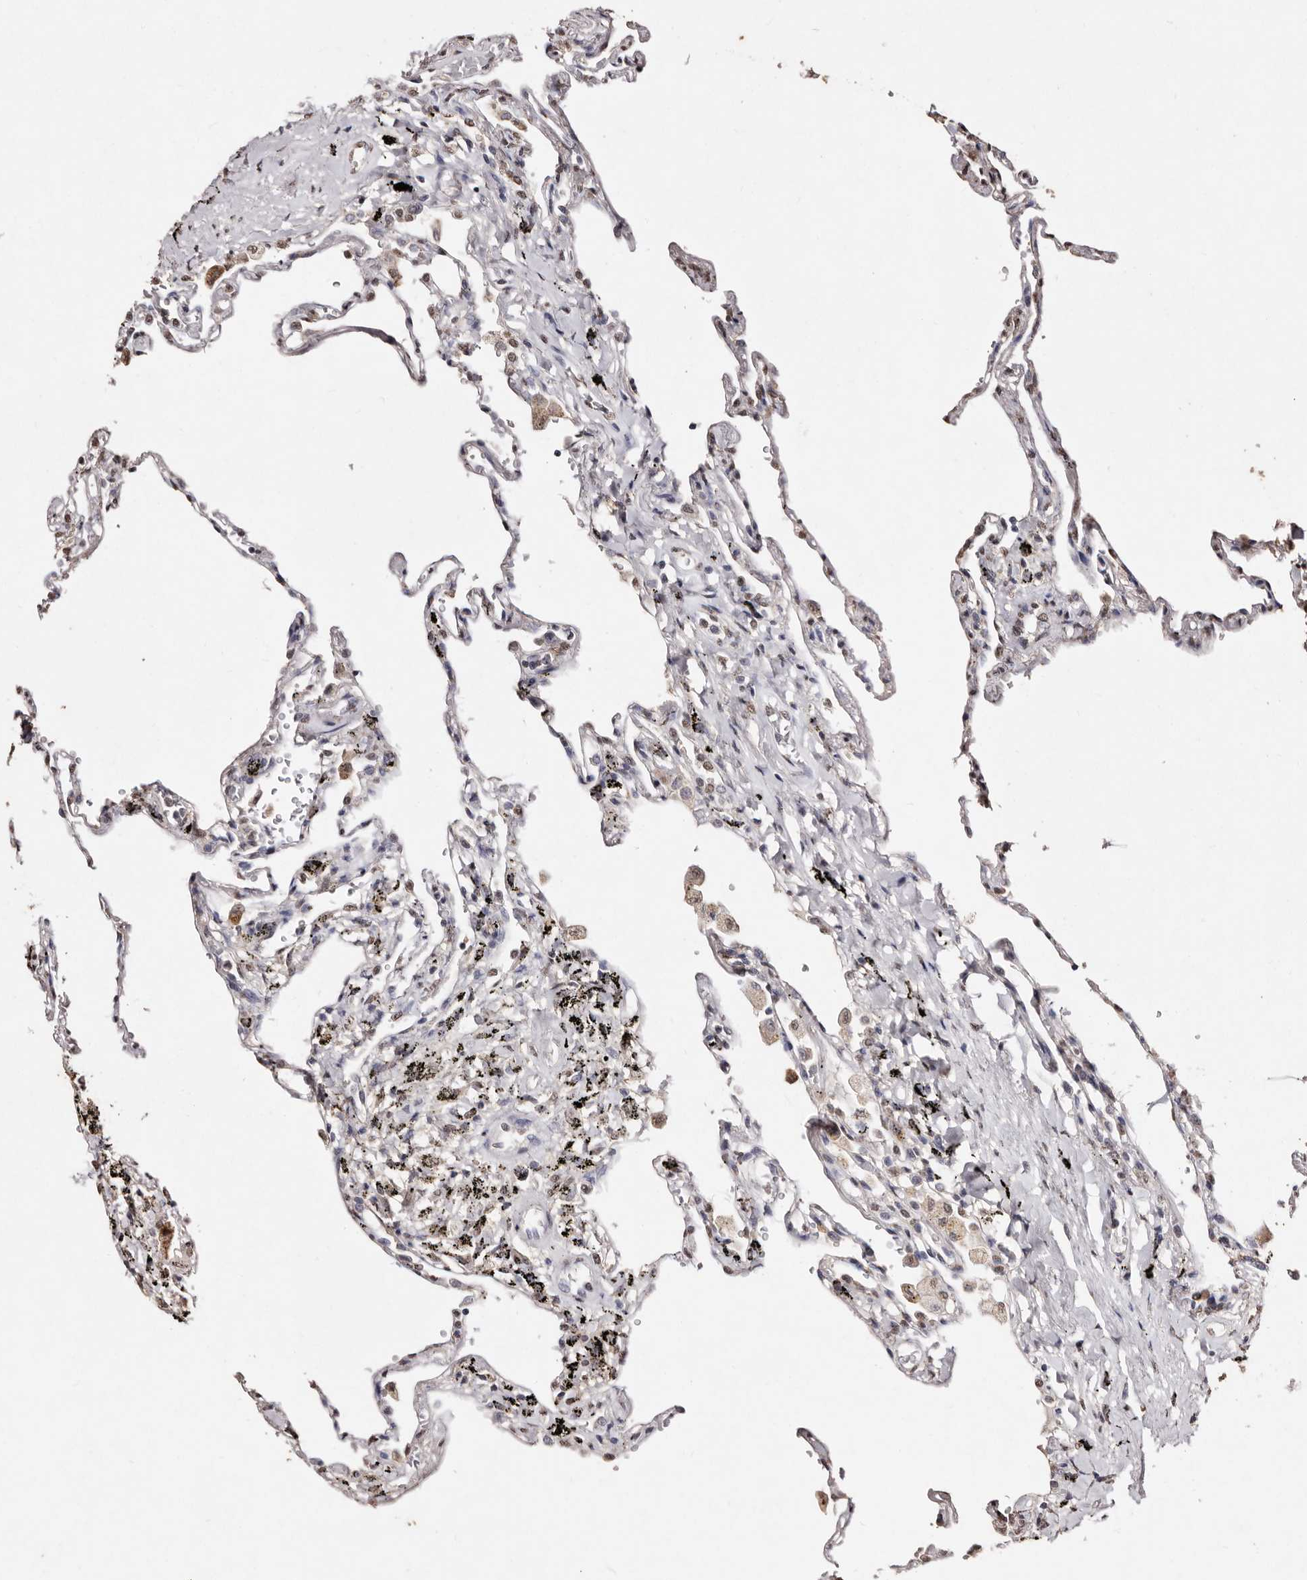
{"staining": {"intensity": "weak", "quantity": "25%-75%", "location": "nuclear"}, "tissue": "lung", "cell_type": "Alveolar cells", "image_type": "normal", "snomed": [{"axis": "morphology", "description": "Normal tissue, NOS"}, {"axis": "topography", "description": "Lung"}], "caption": "Weak nuclear positivity for a protein is seen in about 25%-75% of alveolar cells of benign lung using immunohistochemistry (IHC).", "gene": "ERBB4", "patient": {"sex": "male", "age": 59}}